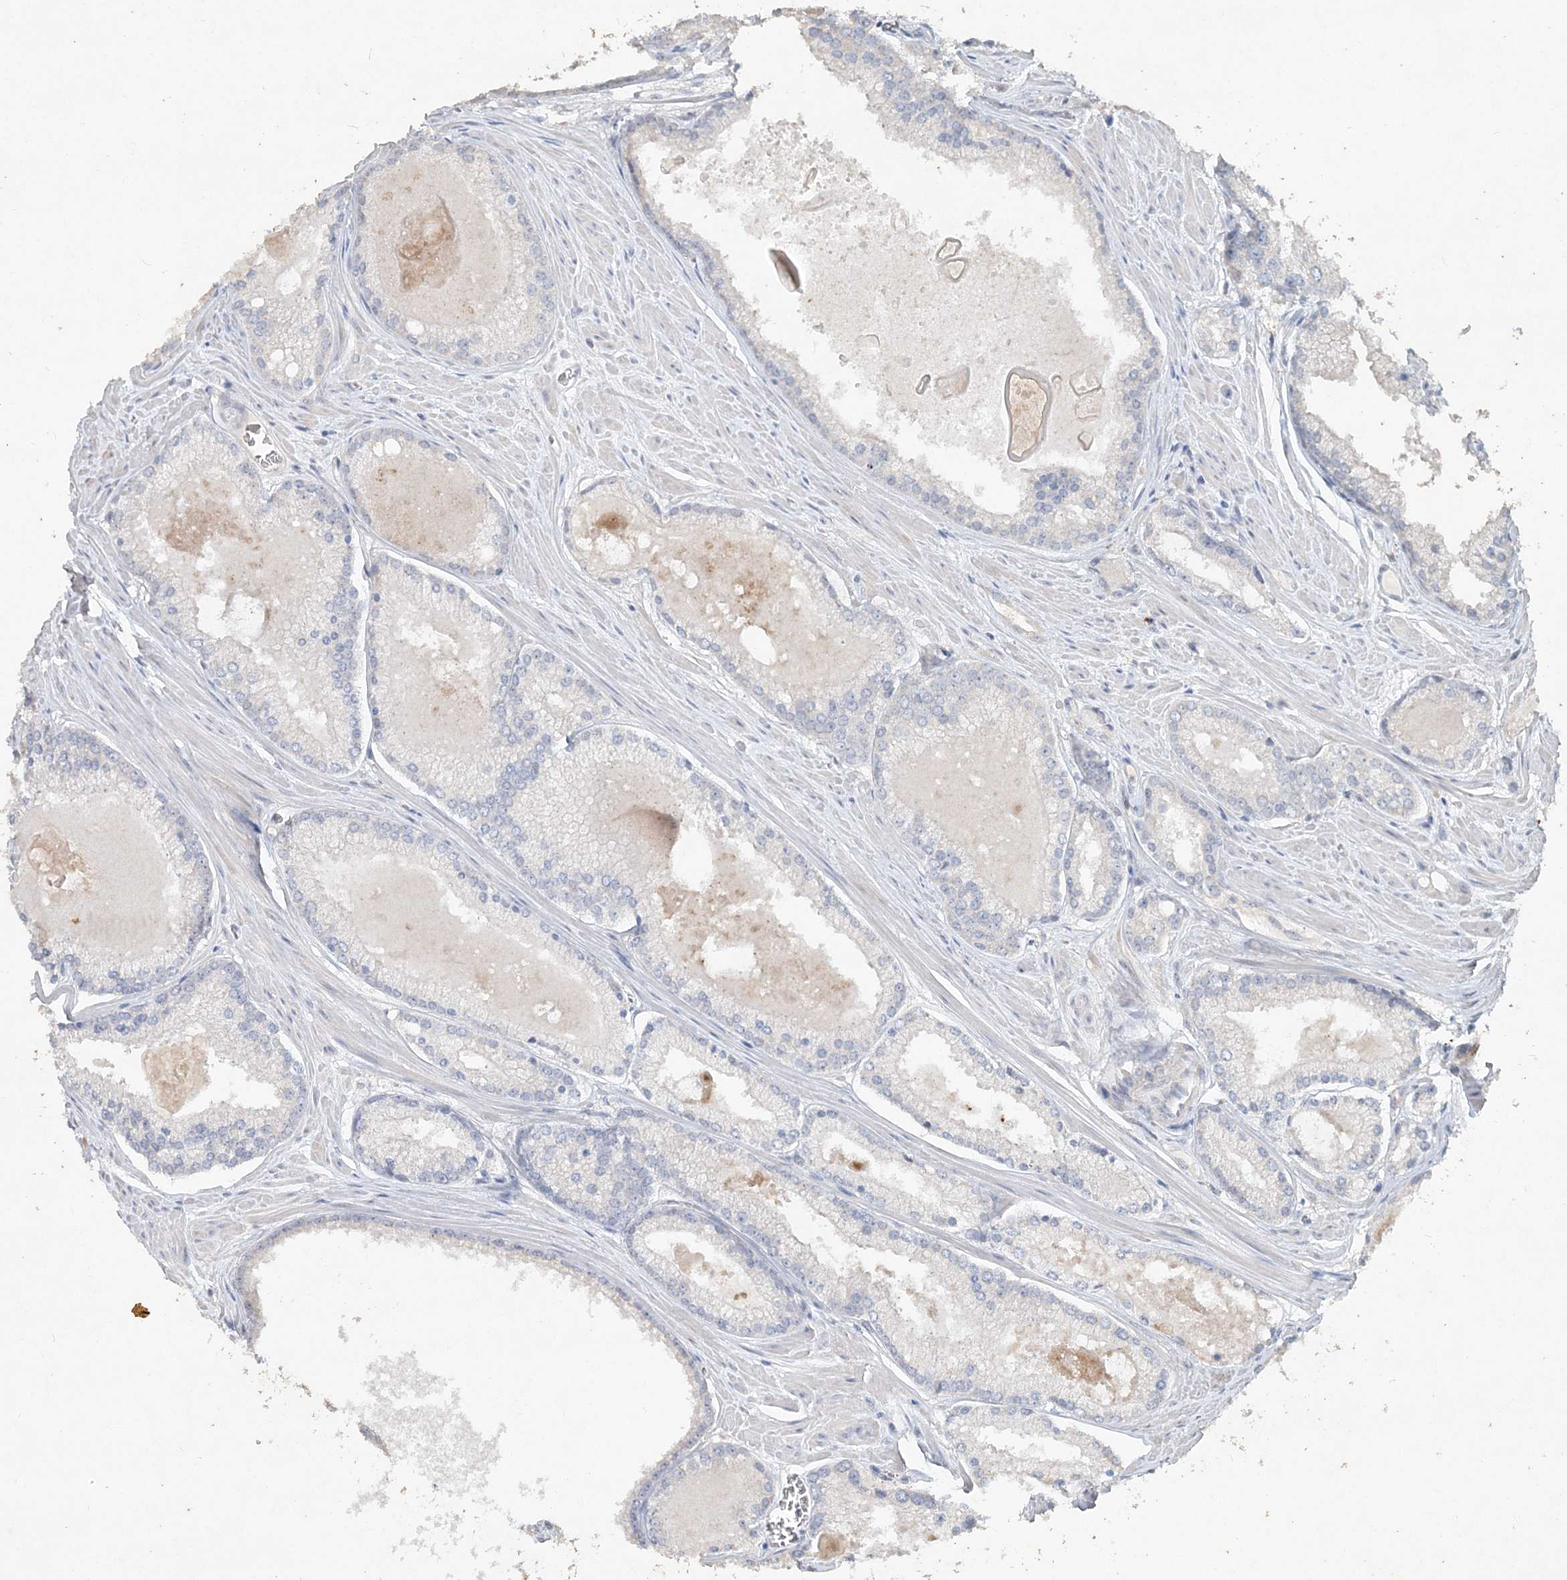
{"staining": {"intensity": "negative", "quantity": "none", "location": "none"}, "tissue": "prostate cancer", "cell_type": "Tumor cells", "image_type": "cancer", "snomed": [{"axis": "morphology", "description": "Adenocarcinoma, Low grade"}, {"axis": "topography", "description": "Prostate"}], "caption": "Immunohistochemistry (IHC) histopathology image of neoplastic tissue: prostate cancer (low-grade adenocarcinoma) stained with DAB (3,3'-diaminobenzidine) exhibits no significant protein expression in tumor cells. The staining is performed using DAB (3,3'-diaminobenzidine) brown chromogen with nuclei counter-stained in using hematoxylin.", "gene": "DNAH5", "patient": {"sex": "male", "age": 54}}